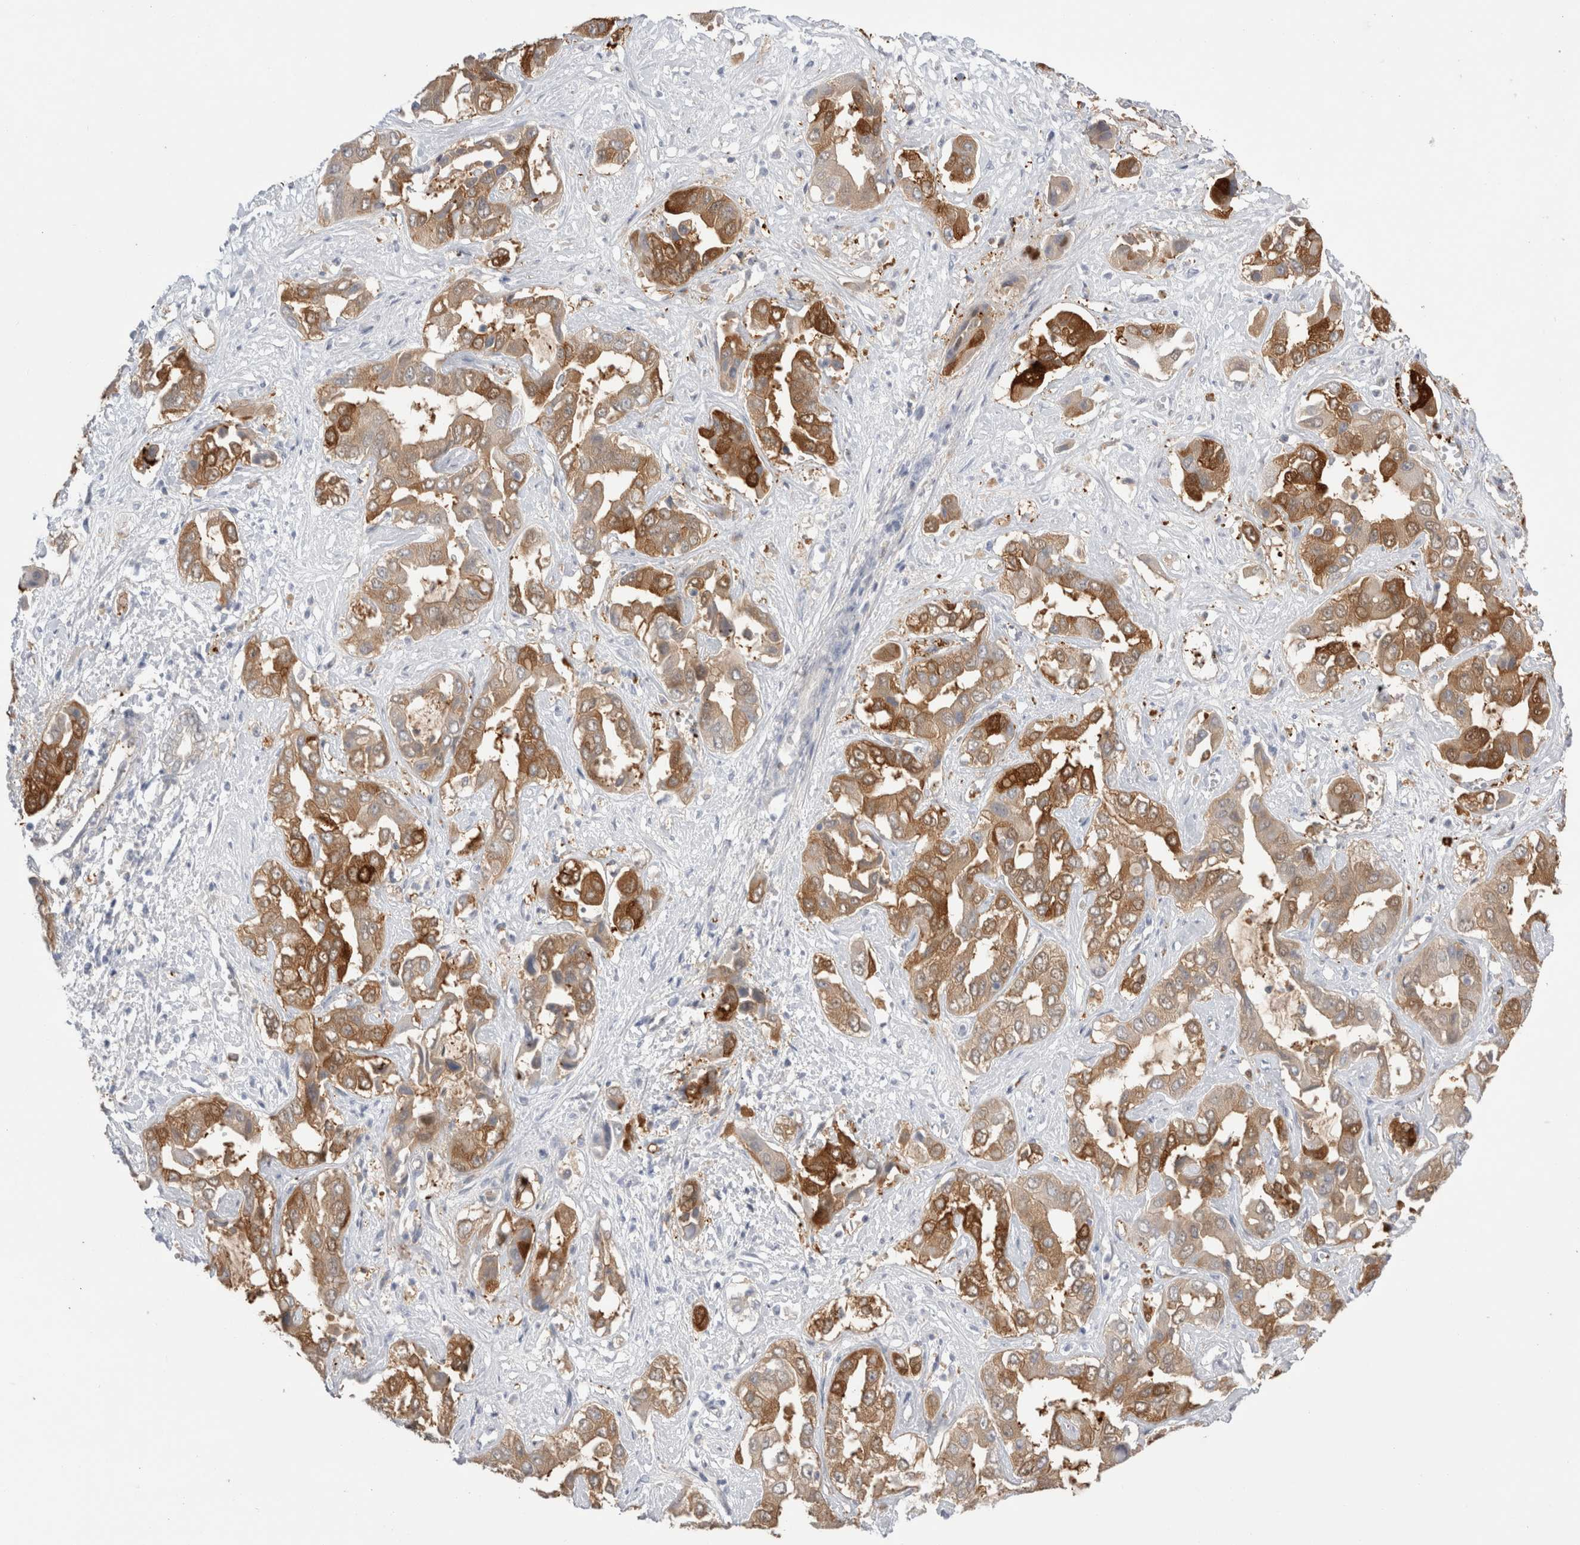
{"staining": {"intensity": "strong", "quantity": "<25%", "location": "cytoplasmic/membranous"}, "tissue": "liver cancer", "cell_type": "Tumor cells", "image_type": "cancer", "snomed": [{"axis": "morphology", "description": "Cholangiocarcinoma"}, {"axis": "topography", "description": "Liver"}], "caption": "Strong cytoplasmic/membranous staining is seen in approximately <25% of tumor cells in liver cancer.", "gene": "NAPEPLD", "patient": {"sex": "female", "age": 52}}